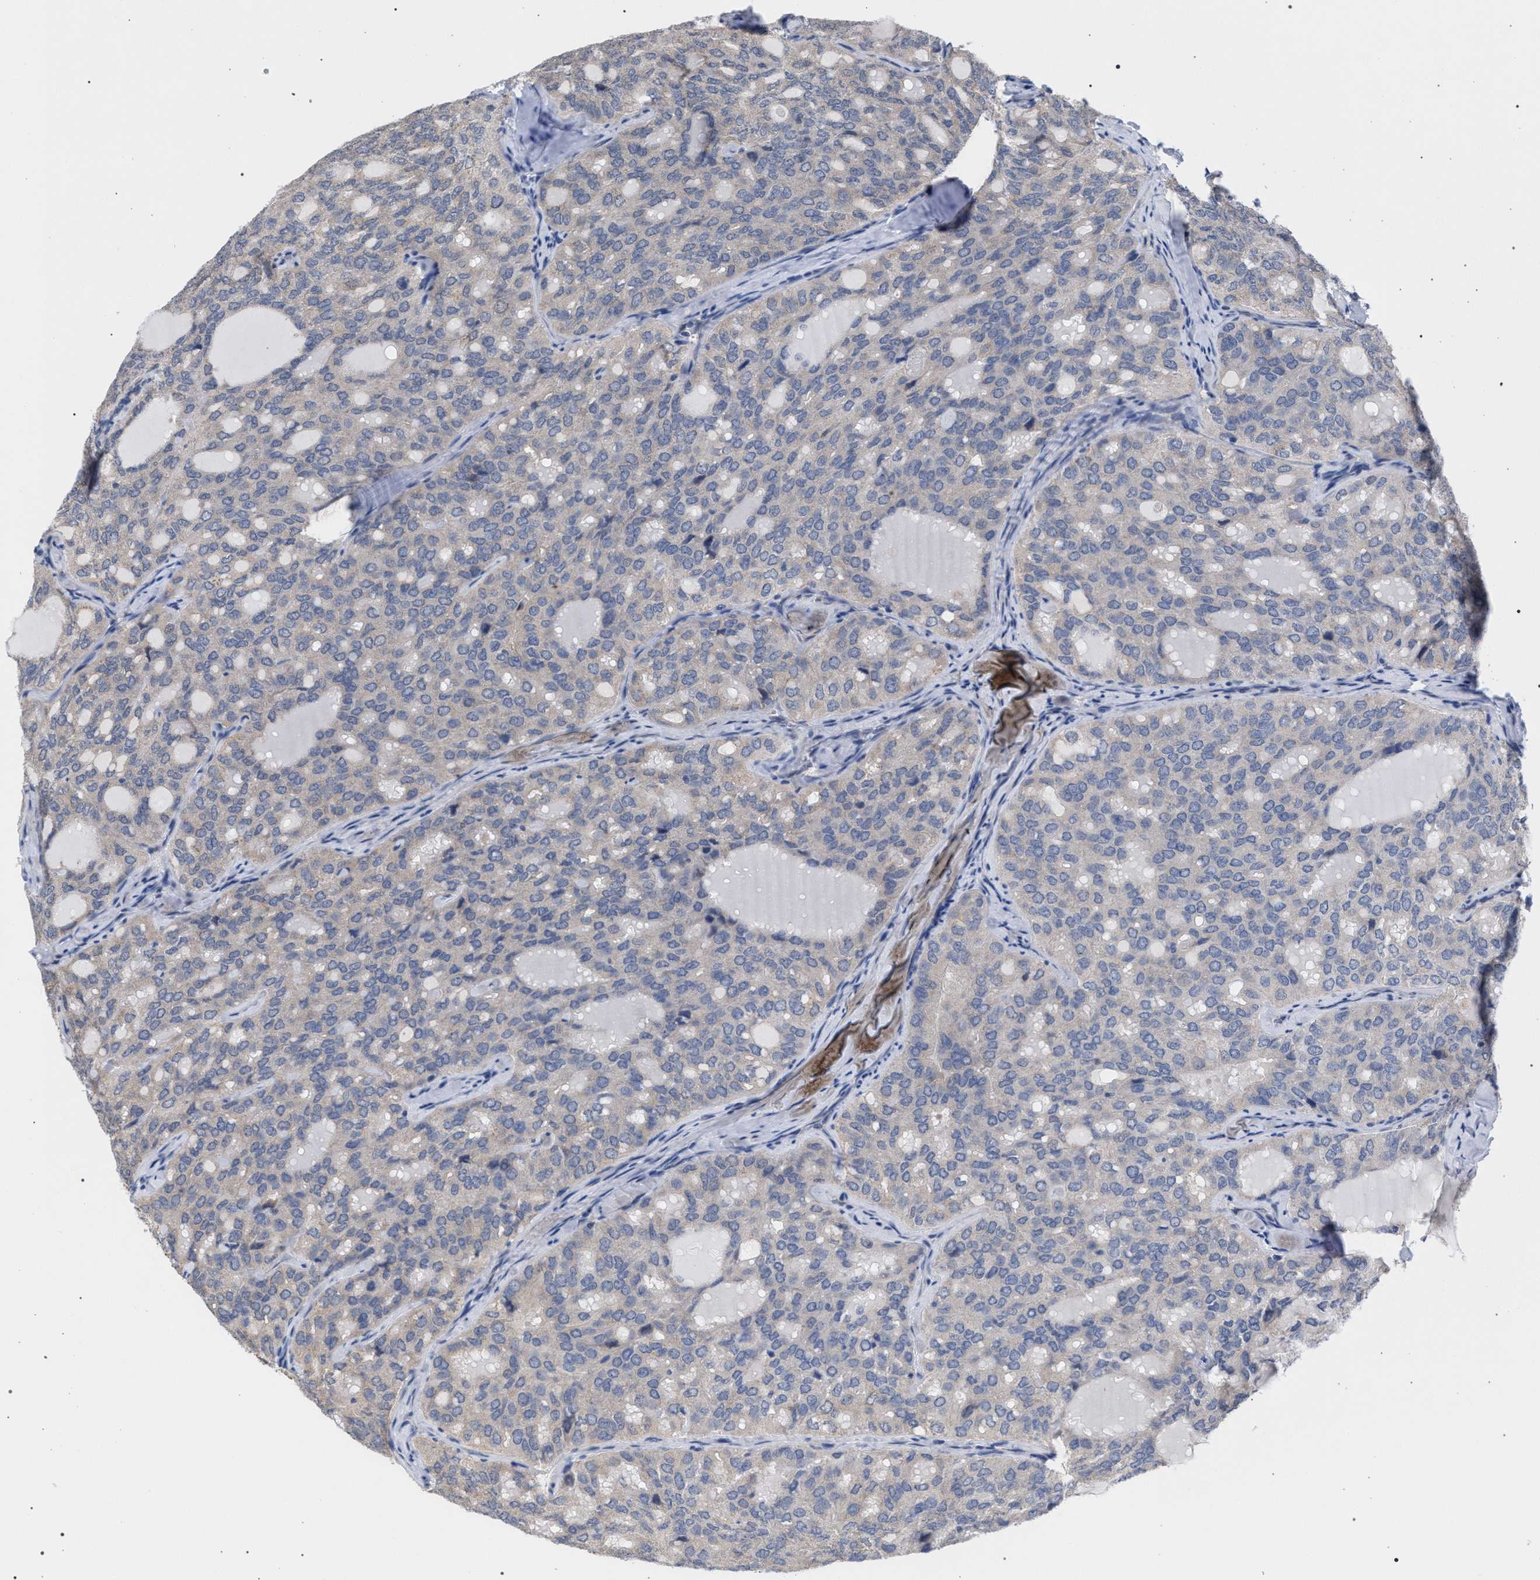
{"staining": {"intensity": "weak", "quantity": "<25%", "location": "cytoplasmic/membranous"}, "tissue": "thyroid cancer", "cell_type": "Tumor cells", "image_type": "cancer", "snomed": [{"axis": "morphology", "description": "Follicular adenoma carcinoma, NOS"}, {"axis": "topography", "description": "Thyroid gland"}], "caption": "IHC of thyroid cancer reveals no staining in tumor cells.", "gene": "GOLGA2", "patient": {"sex": "male", "age": 75}}